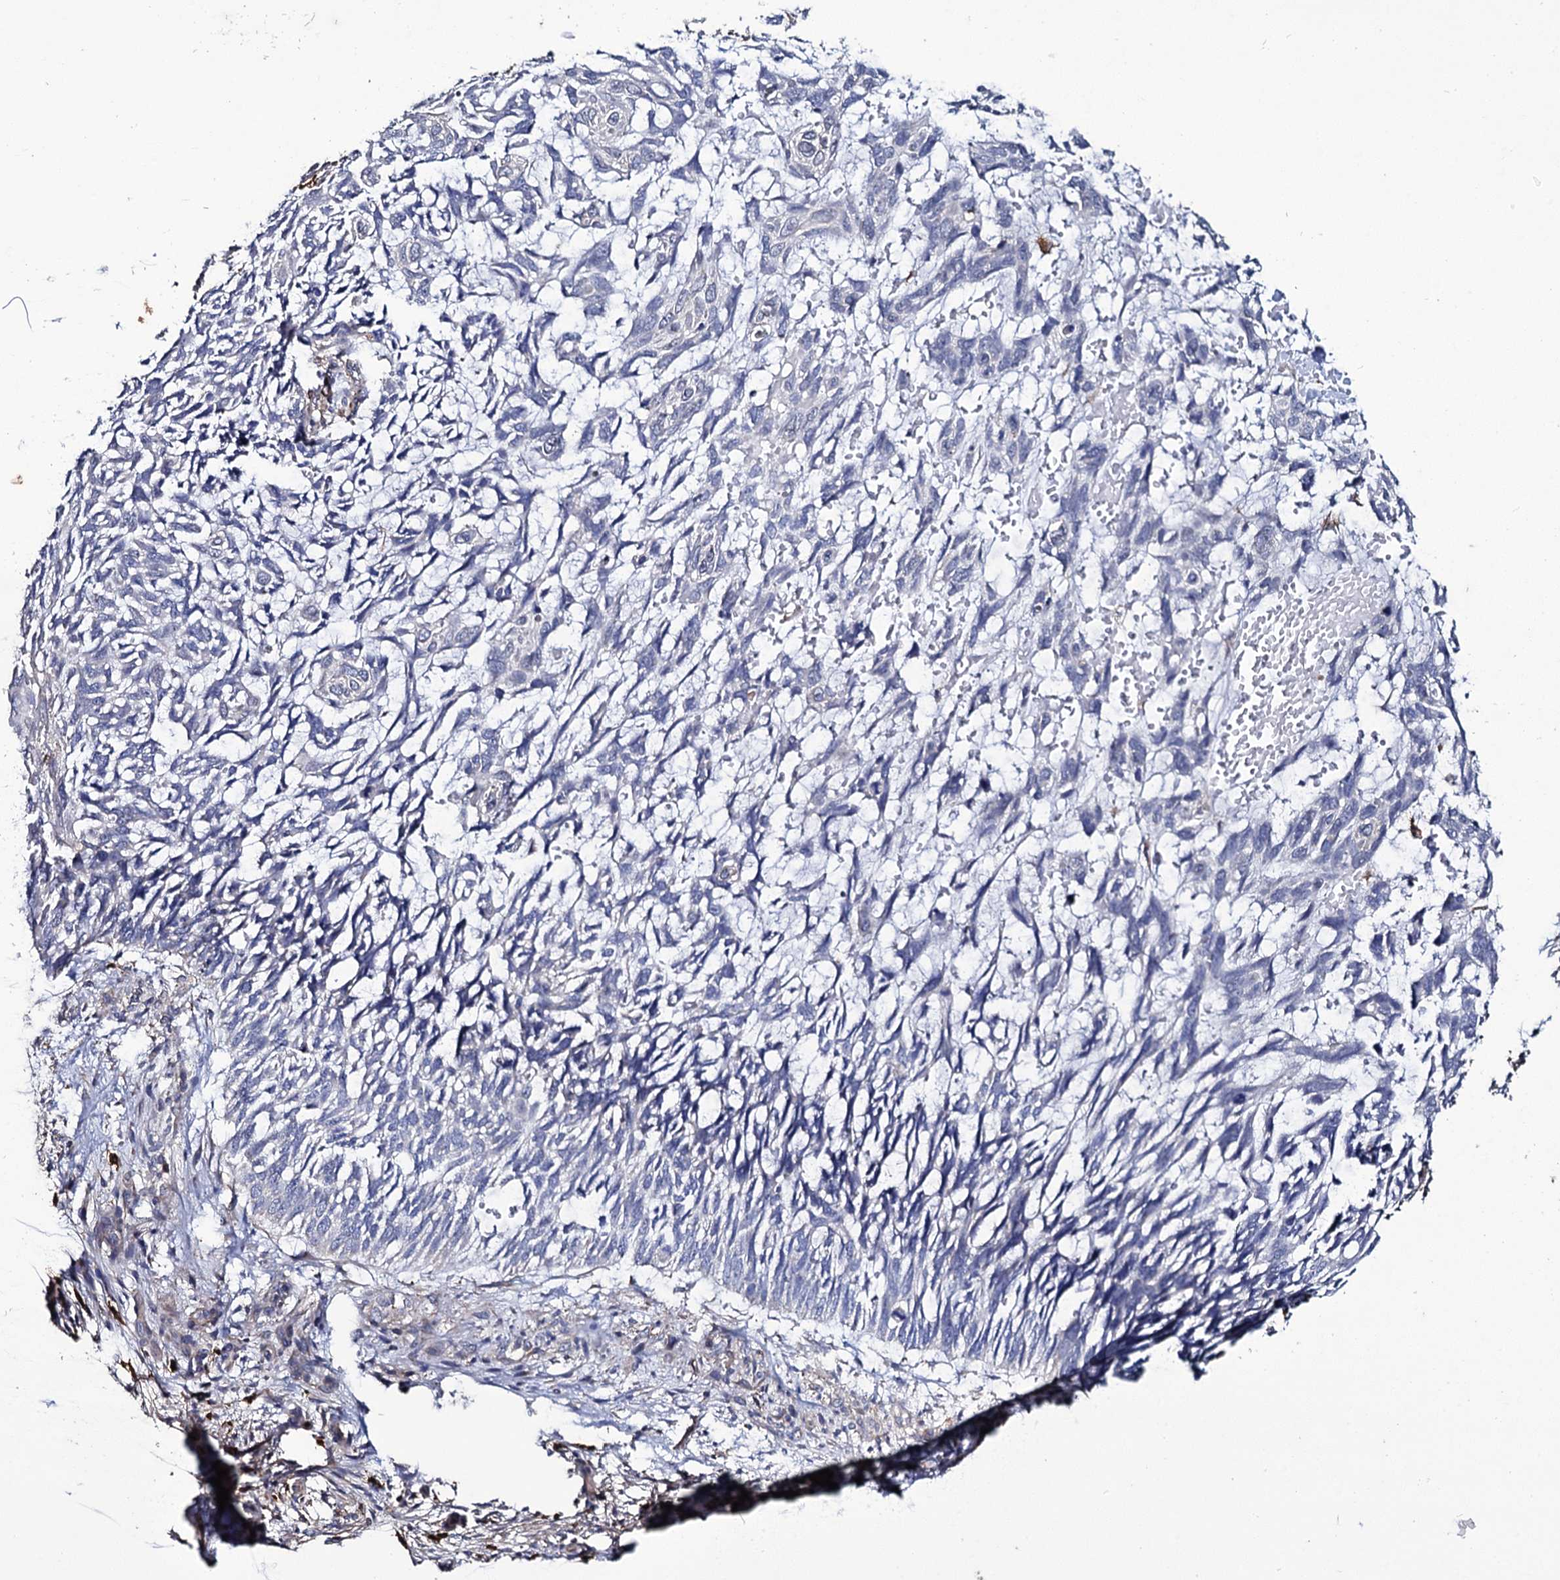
{"staining": {"intensity": "negative", "quantity": "none", "location": "none"}, "tissue": "skin cancer", "cell_type": "Tumor cells", "image_type": "cancer", "snomed": [{"axis": "morphology", "description": "Basal cell carcinoma"}, {"axis": "topography", "description": "Skin"}], "caption": "Human skin cancer stained for a protein using immunohistochemistry exhibits no expression in tumor cells.", "gene": "TTC23", "patient": {"sex": "male", "age": 88}}